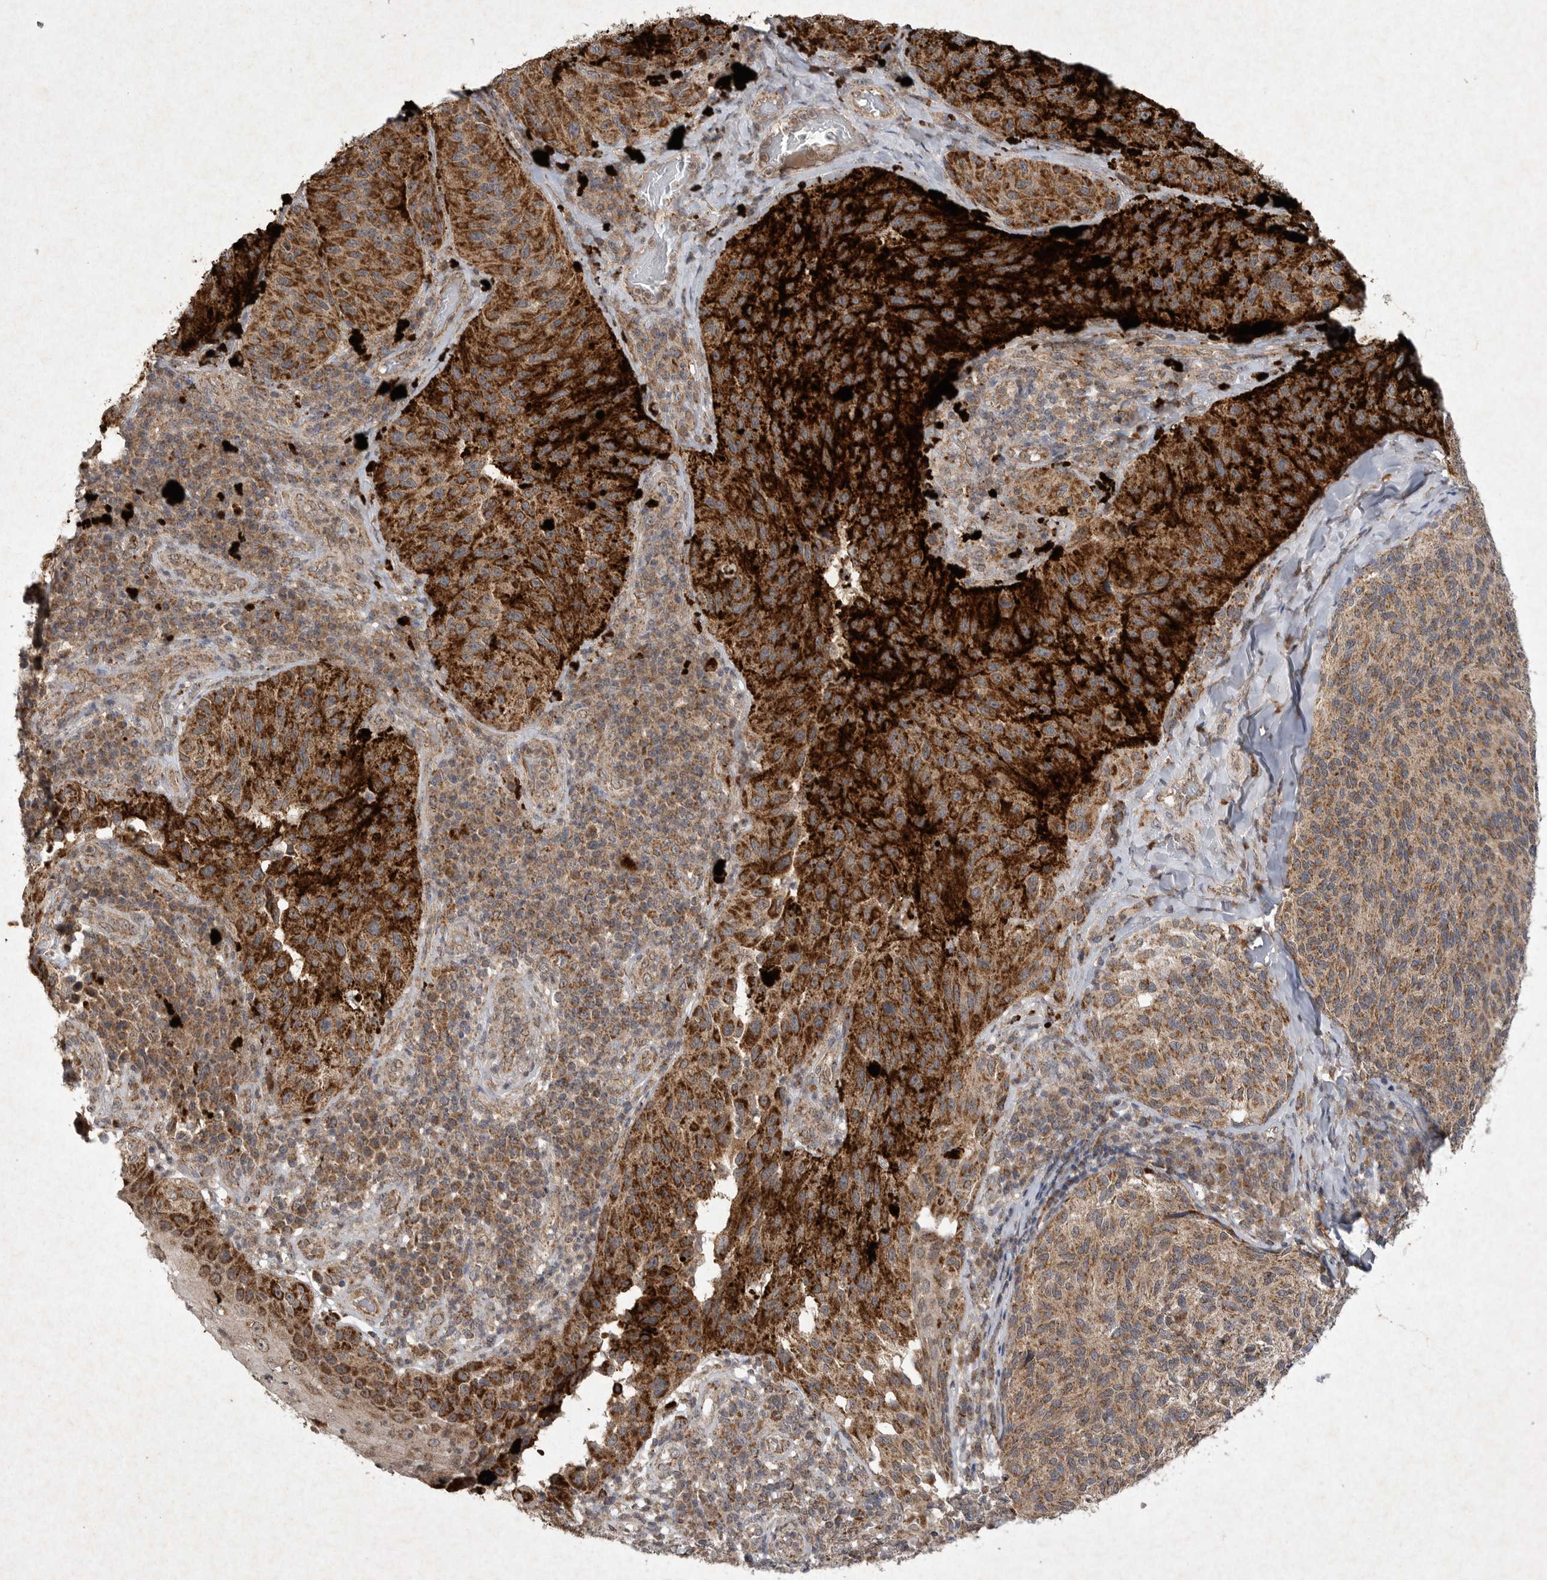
{"staining": {"intensity": "strong", "quantity": ">75%", "location": "cytoplasmic/membranous"}, "tissue": "melanoma", "cell_type": "Tumor cells", "image_type": "cancer", "snomed": [{"axis": "morphology", "description": "Malignant melanoma, NOS"}, {"axis": "topography", "description": "Skin"}], "caption": "IHC image of neoplastic tissue: melanoma stained using immunohistochemistry (IHC) exhibits high levels of strong protein expression localized specifically in the cytoplasmic/membranous of tumor cells, appearing as a cytoplasmic/membranous brown color.", "gene": "DDR1", "patient": {"sex": "female", "age": 73}}